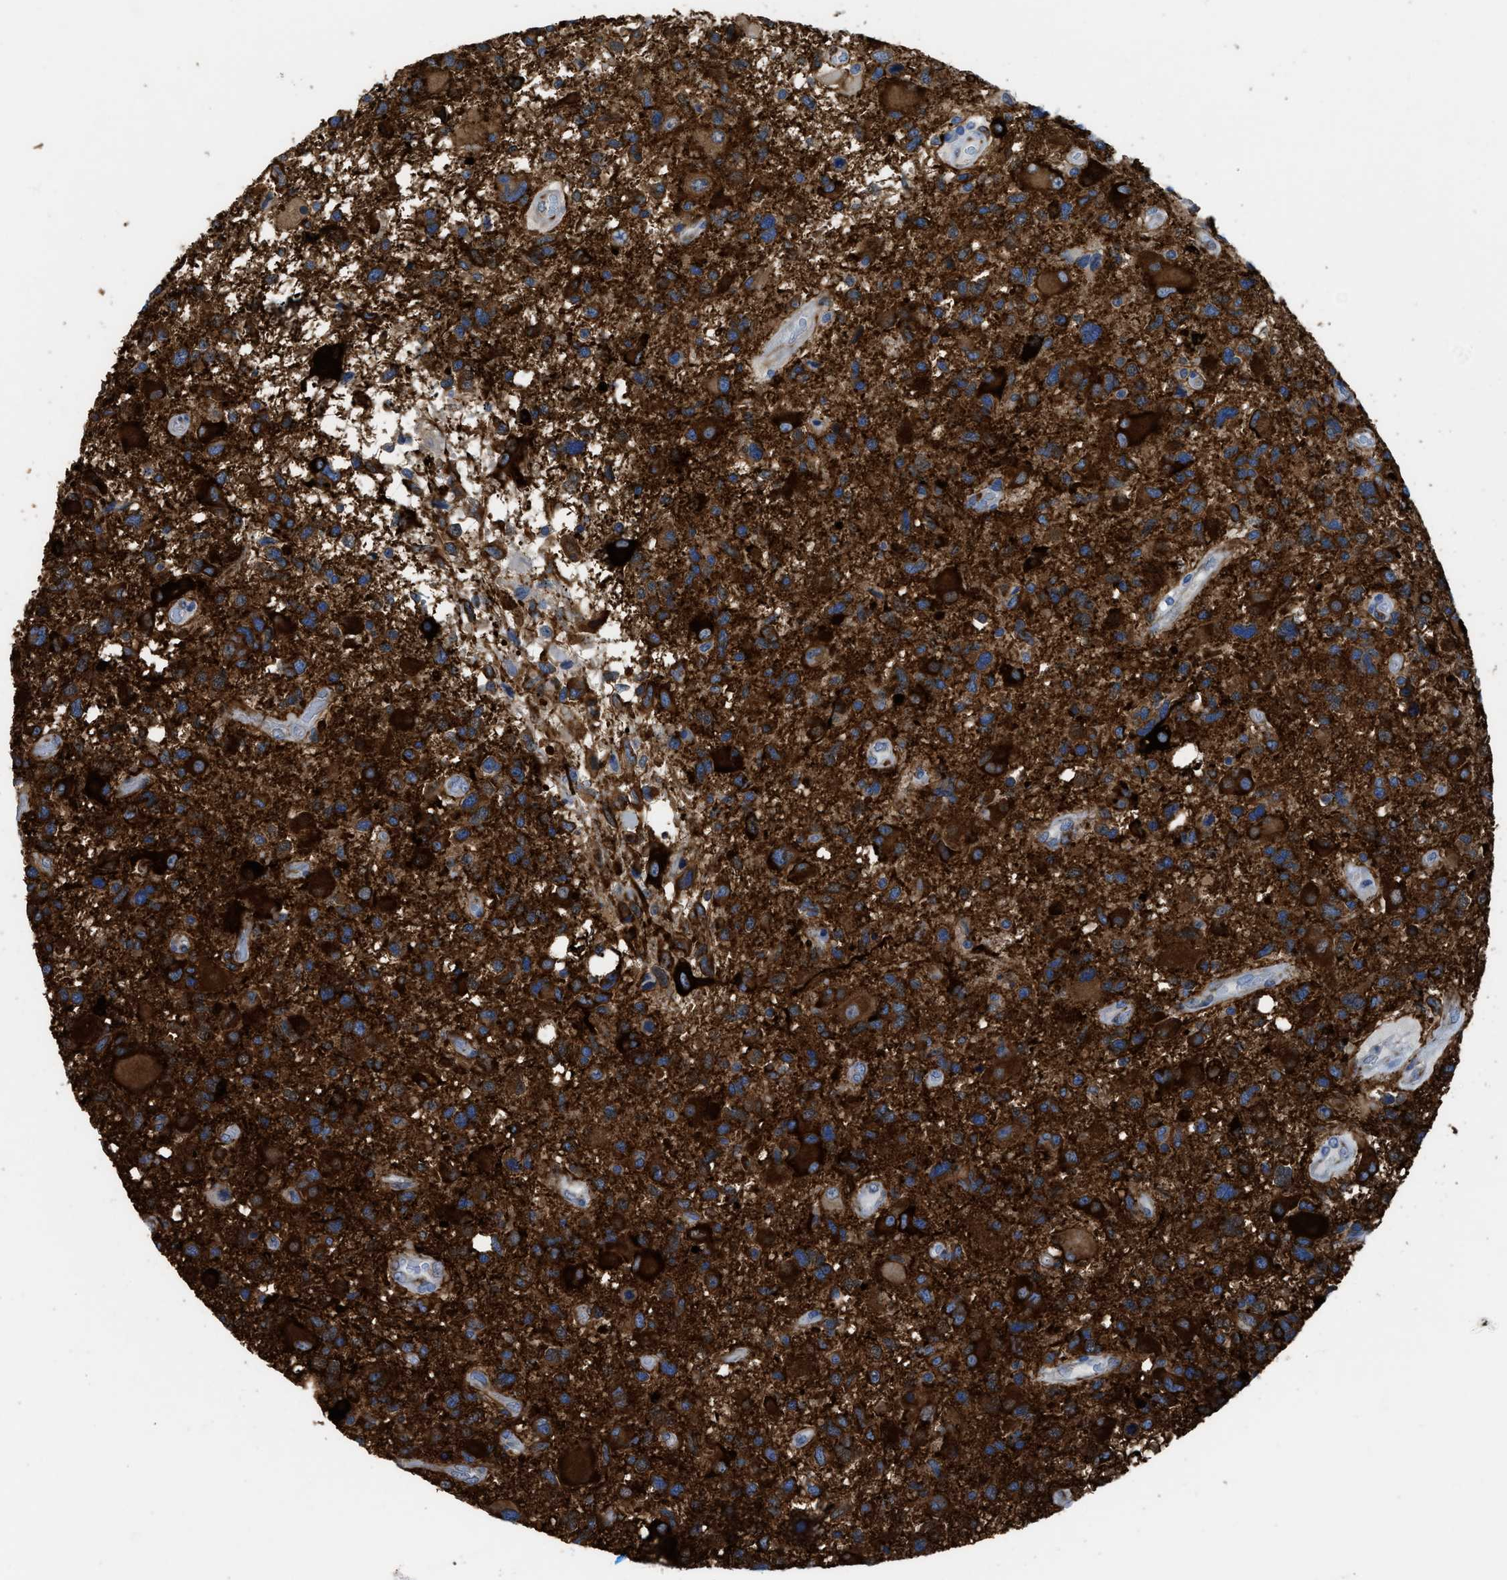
{"staining": {"intensity": "strong", "quantity": ">75%", "location": "cytoplasmic/membranous"}, "tissue": "glioma", "cell_type": "Tumor cells", "image_type": "cancer", "snomed": [{"axis": "morphology", "description": "Glioma, malignant, High grade"}, {"axis": "topography", "description": "Brain"}], "caption": "Protein staining demonstrates strong cytoplasmic/membranous expression in about >75% of tumor cells in glioma.", "gene": "ZSWIM5", "patient": {"sex": "male", "age": 33}}